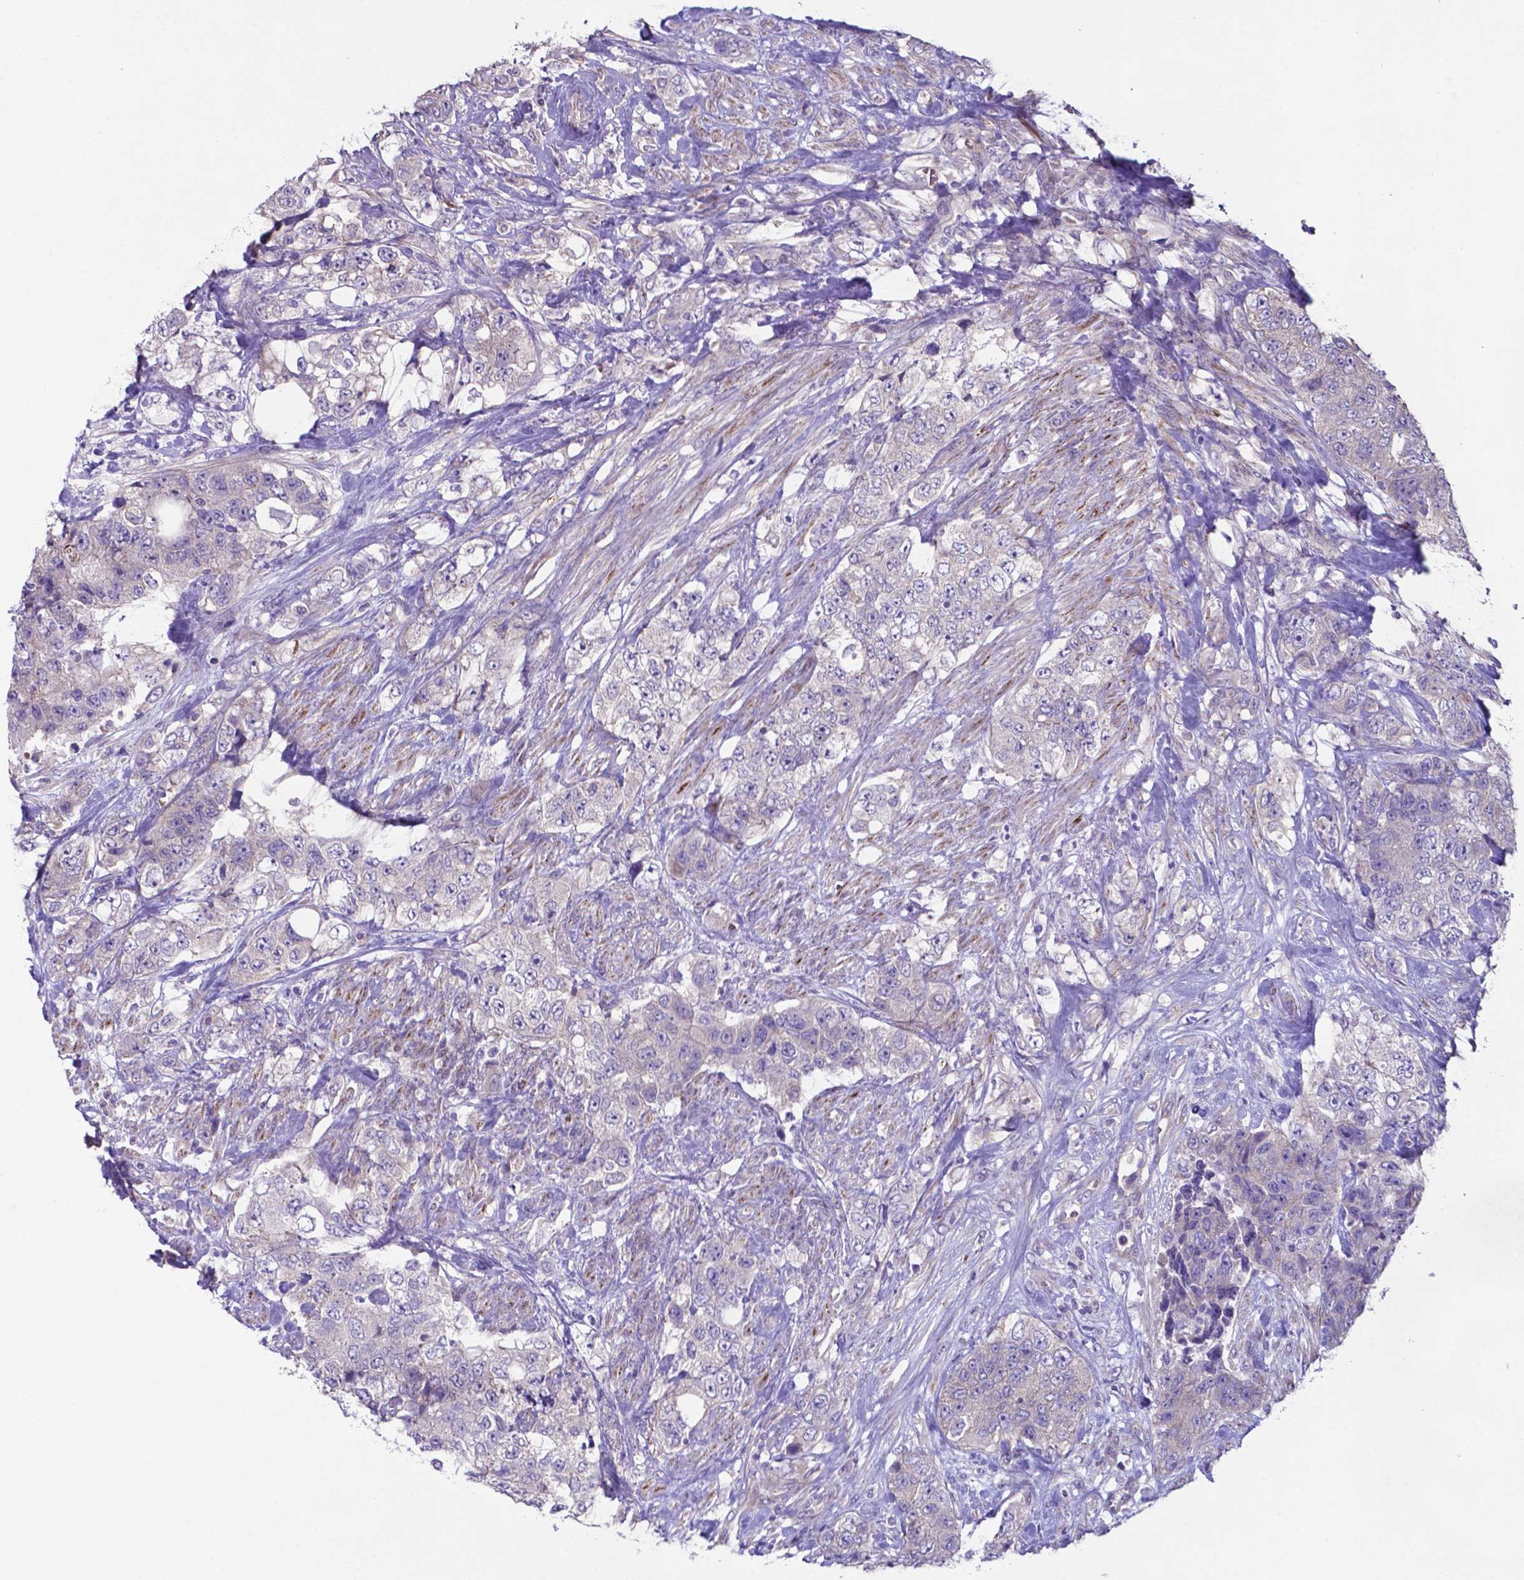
{"staining": {"intensity": "negative", "quantity": "none", "location": "none"}, "tissue": "urothelial cancer", "cell_type": "Tumor cells", "image_type": "cancer", "snomed": [{"axis": "morphology", "description": "Urothelial carcinoma, High grade"}, {"axis": "topography", "description": "Urinary bladder"}], "caption": "The image exhibits no significant staining in tumor cells of high-grade urothelial carcinoma.", "gene": "TYRO3", "patient": {"sex": "female", "age": 78}}